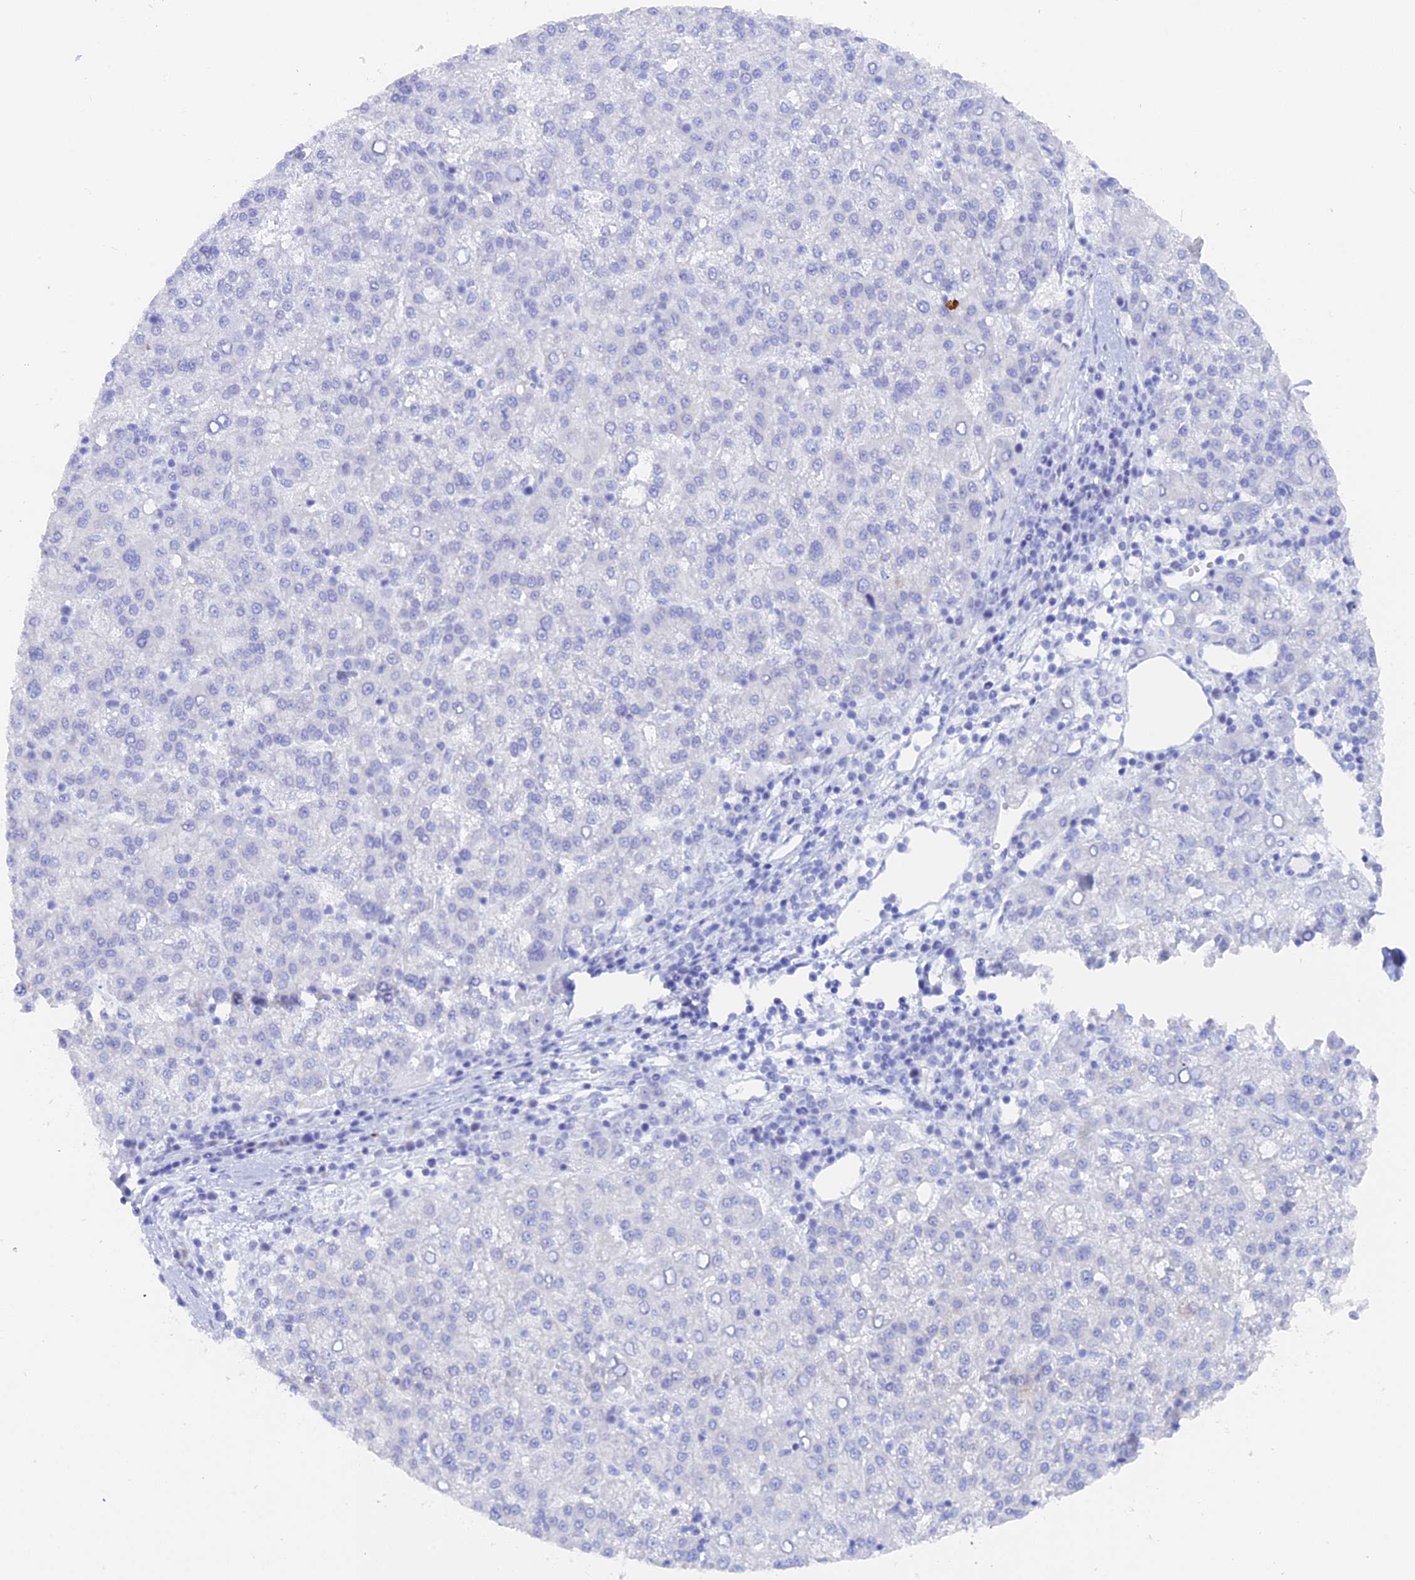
{"staining": {"intensity": "negative", "quantity": "none", "location": "none"}, "tissue": "liver cancer", "cell_type": "Tumor cells", "image_type": "cancer", "snomed": [{"axis": "morphology", "description": "Carcinoma, Hepatocellular, NOS"}, {"axis": "topography", "description": "Liver"}], "caption": "Immunohistochemical staining of human hepatocellular carcinoma (liver) demonstrates no significant positivity in tumor cells.", "gene": "DACT3", "patient": {"sex": "female", "age": 58}}